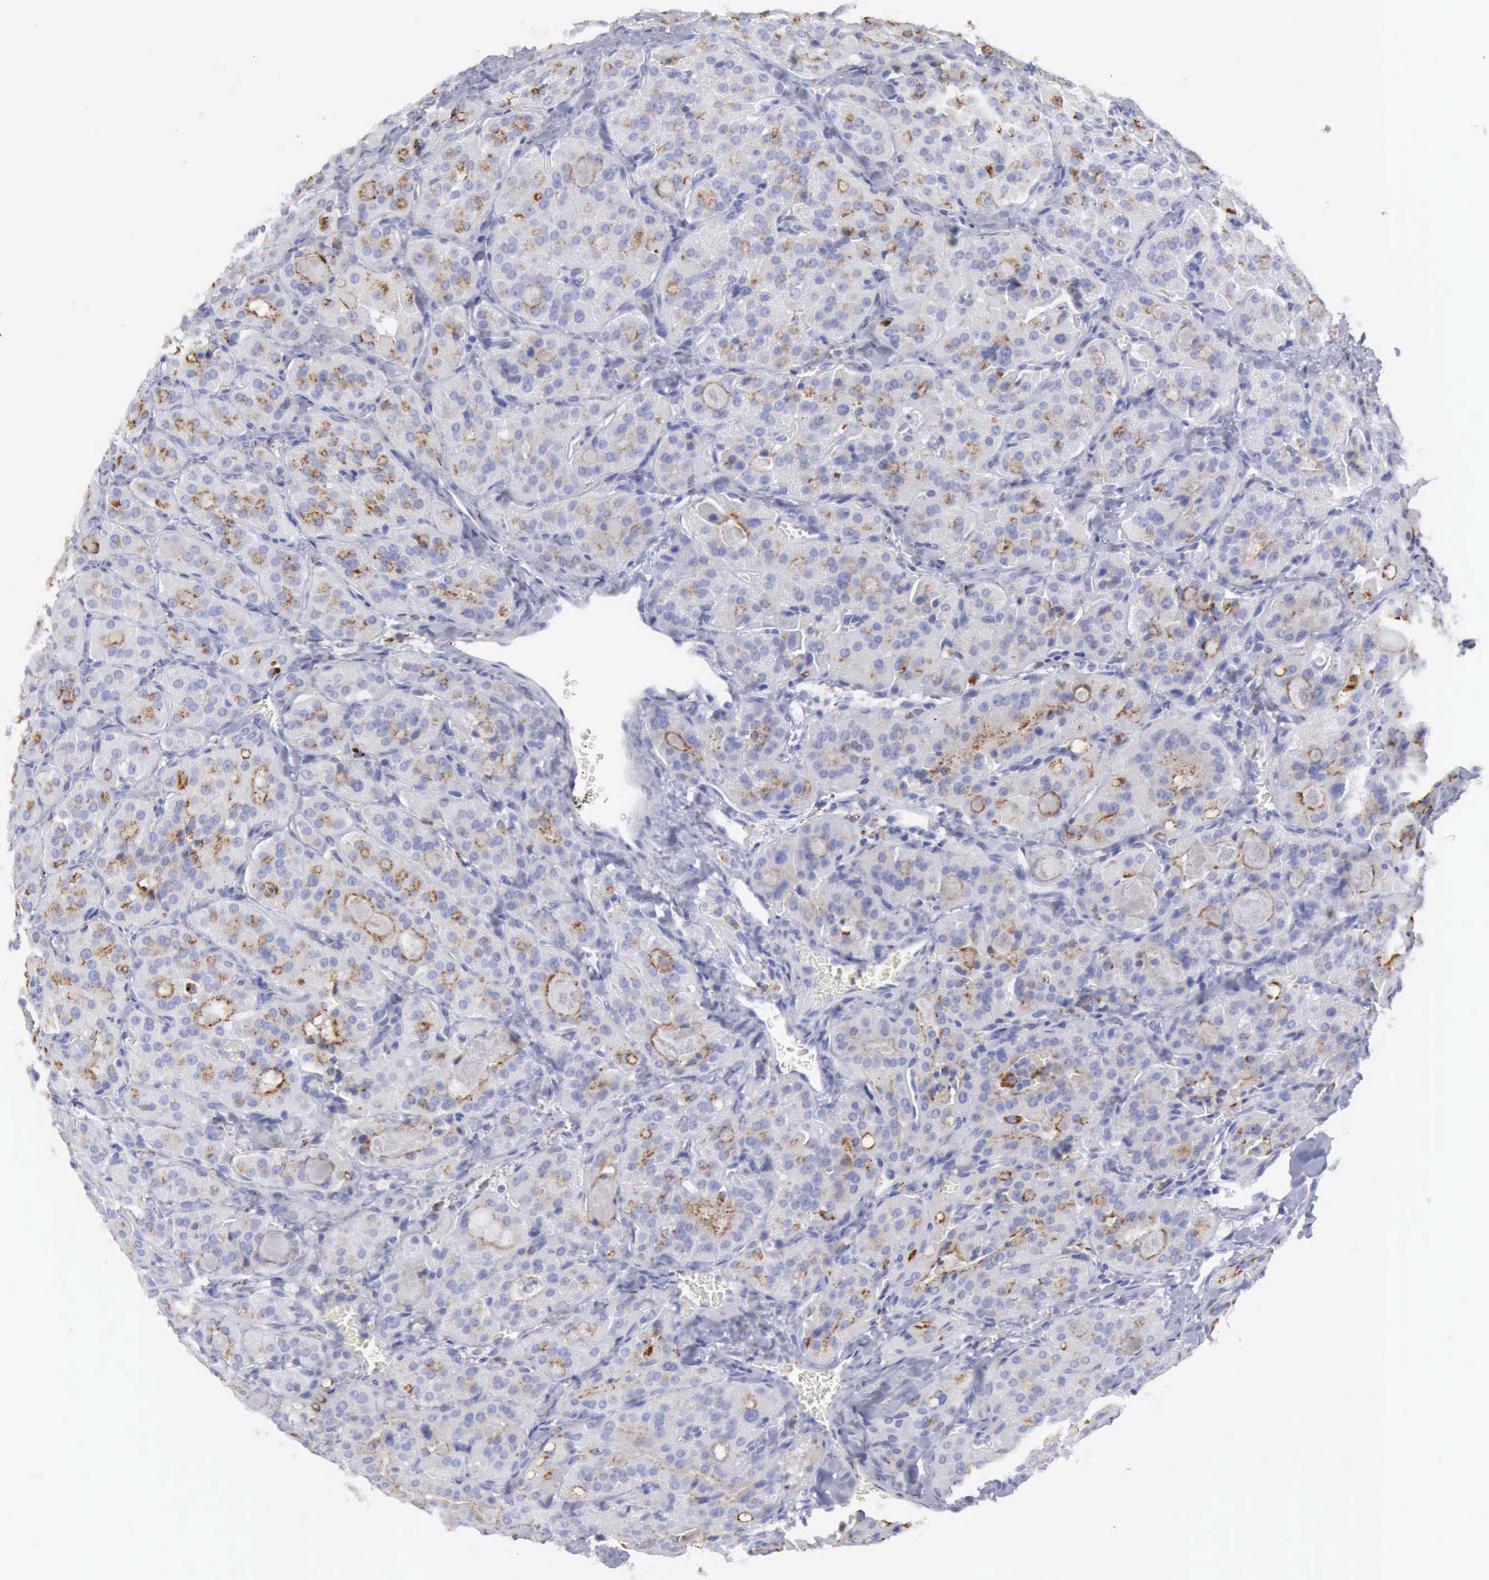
{"staining": {"intensity": "moderate", "quantity": "25%-75%", "location": "cytoplasmic/membranous"}, "tissue": "thyroid cancer", "cell_type": "Tumor cells", "image_type": "cancer", "snomed": [{"axis": "morphology", "description": "Carcinoma, NOS"}, {"axis": "topography", "description": "Thyroid gland"}], "caption": "A micrograph of human thyroid cancer stained for a protein exhibits moderate cytoplasmic/membranous brown staining in tumor cells.", "gene": "CTSS", "patient": {"sex": "male", "age": 76}}